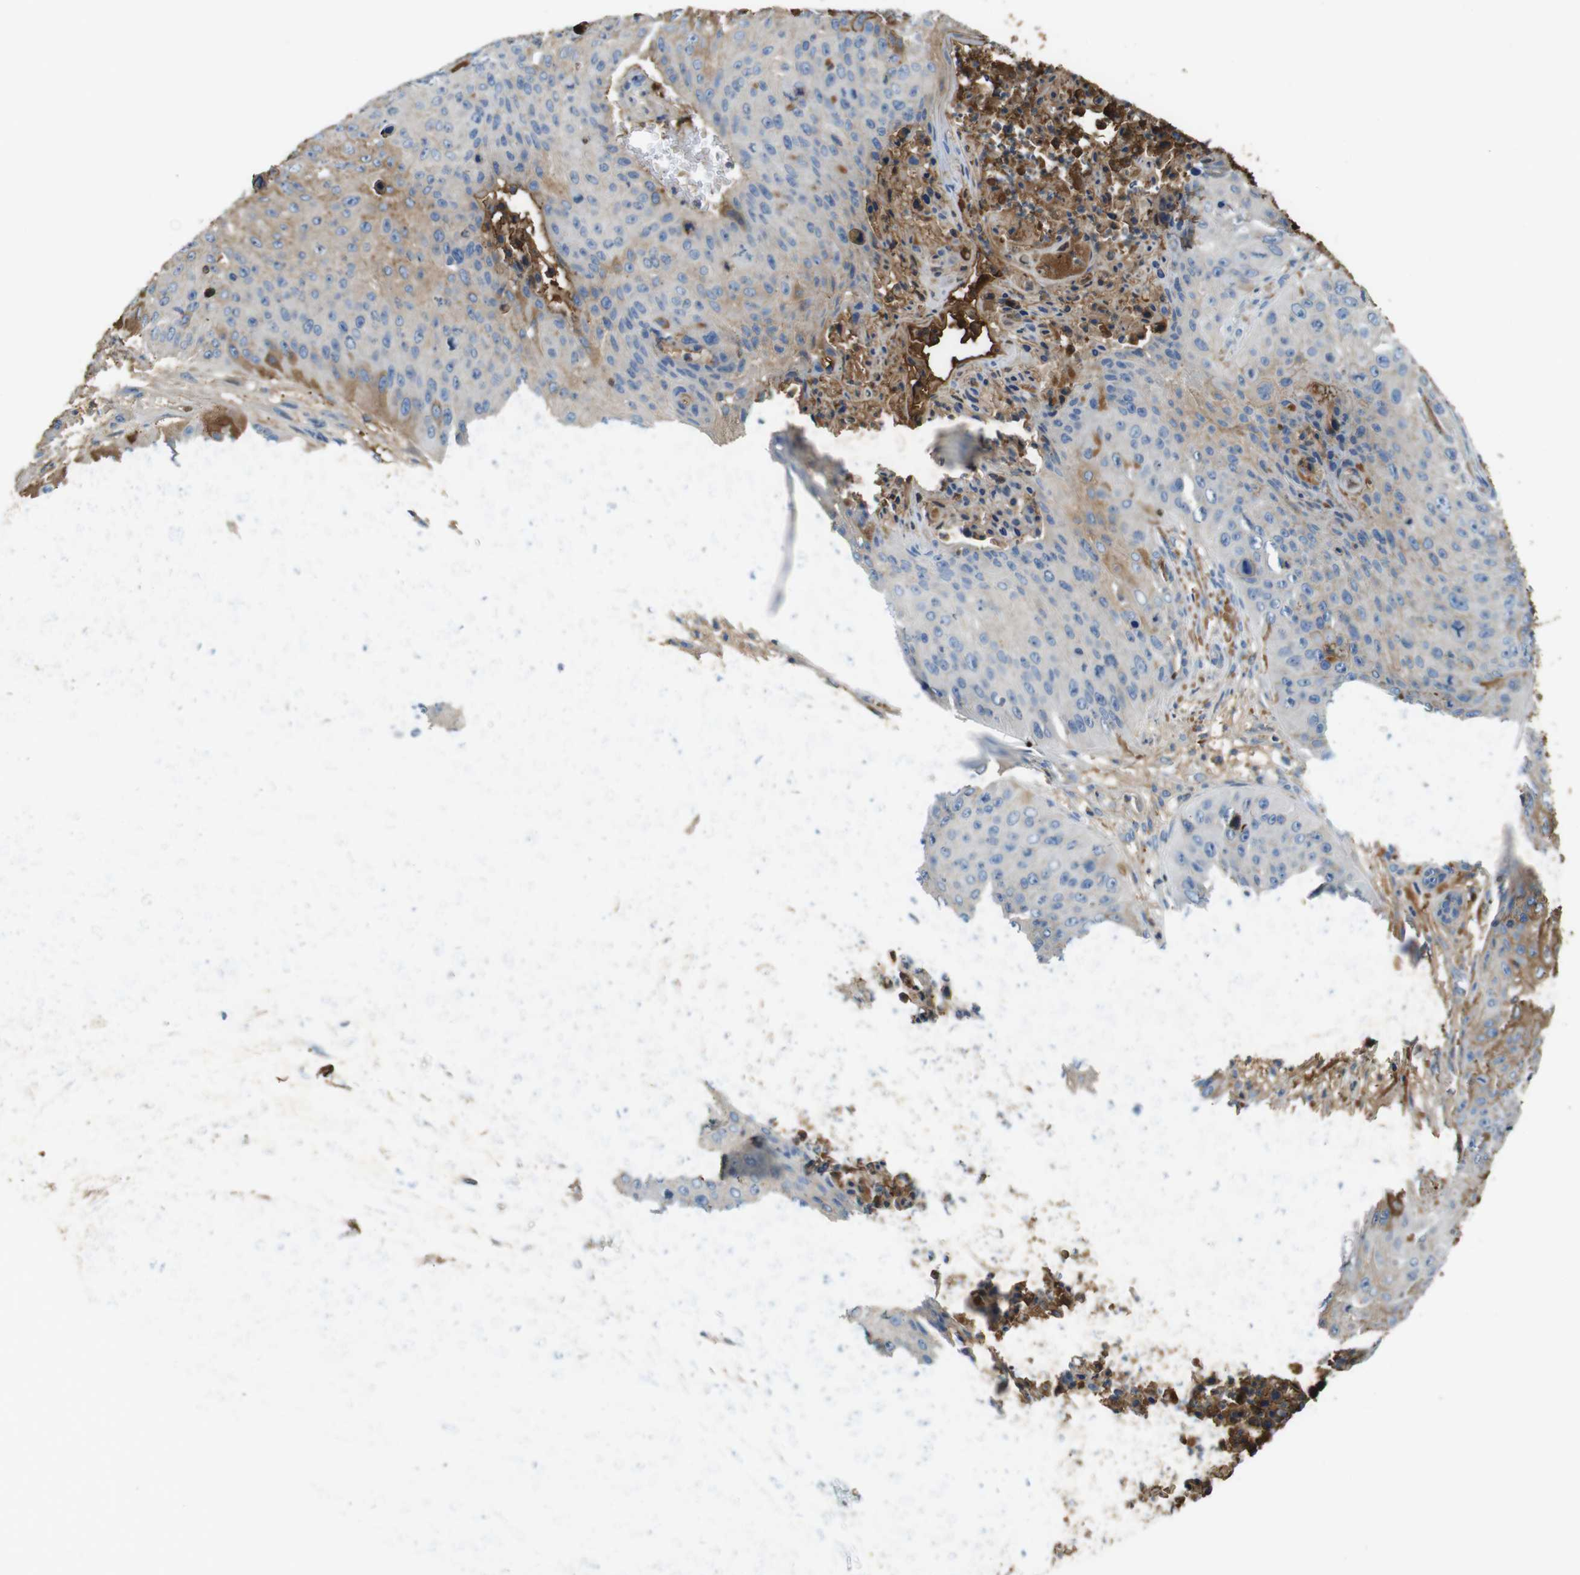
{"staining": {"intensity": "moderate", "quantity": "<25%", "location": "cytoplasmic/membranous"}, "tissue": "skin cancer", "cell_type": "Tumor cells", "image_type": "cancer", "snomed": [{"axis": "morphology", "description": "Squamous cell carcinoma, NOS"}, {"axis": "topography", "description": "Skin"}], "caption": "IHC micrograph of human skin cancer stained for a protein (brown), which demonstrates low levels of moderate cytoplasmic/membranous staining in approximately <25% of tumor cells.", "gene": "LTBP4", "patient": {"sex": "female", "age": 80}}